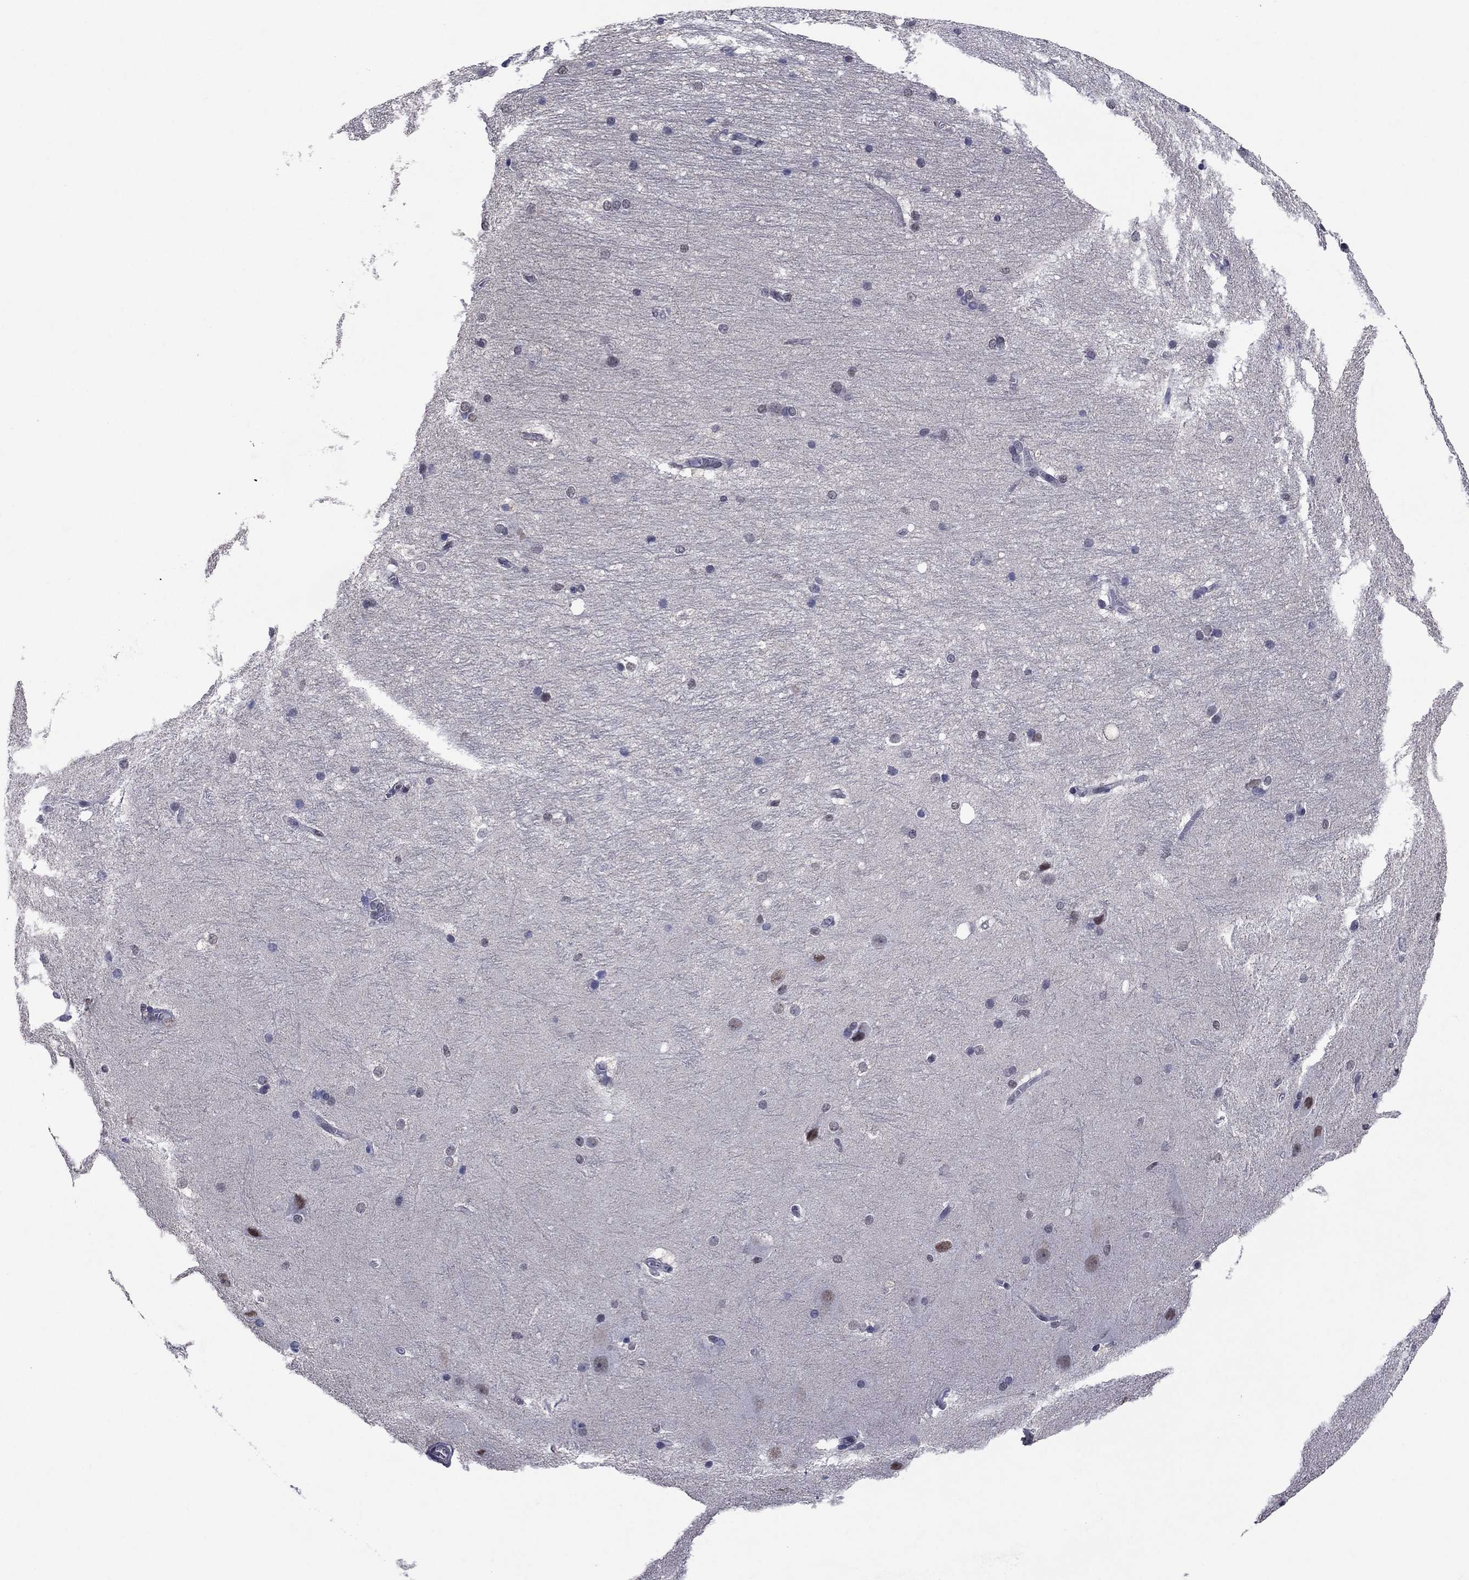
{"staining": {"intensity": "negative", "quantity": "none", "location": "none"}, "tissue": "hippocampus", "cell_type": "Glial cells", "image_type": "normal", "snomed": [{"axis": "morphology", "description": "Normal tissue, NOS"}, {"axis": "topography", "description": "Cerebral cortex"}, {"axis": "topography", "description": "Hippocampus"}], "caption": "Human hippocampus stained for a protein using immunohistochemistry (IHC) displays no staining in glial cells.", "gene": "TYMS", "patient": {"sex": "female", "age": 19}}